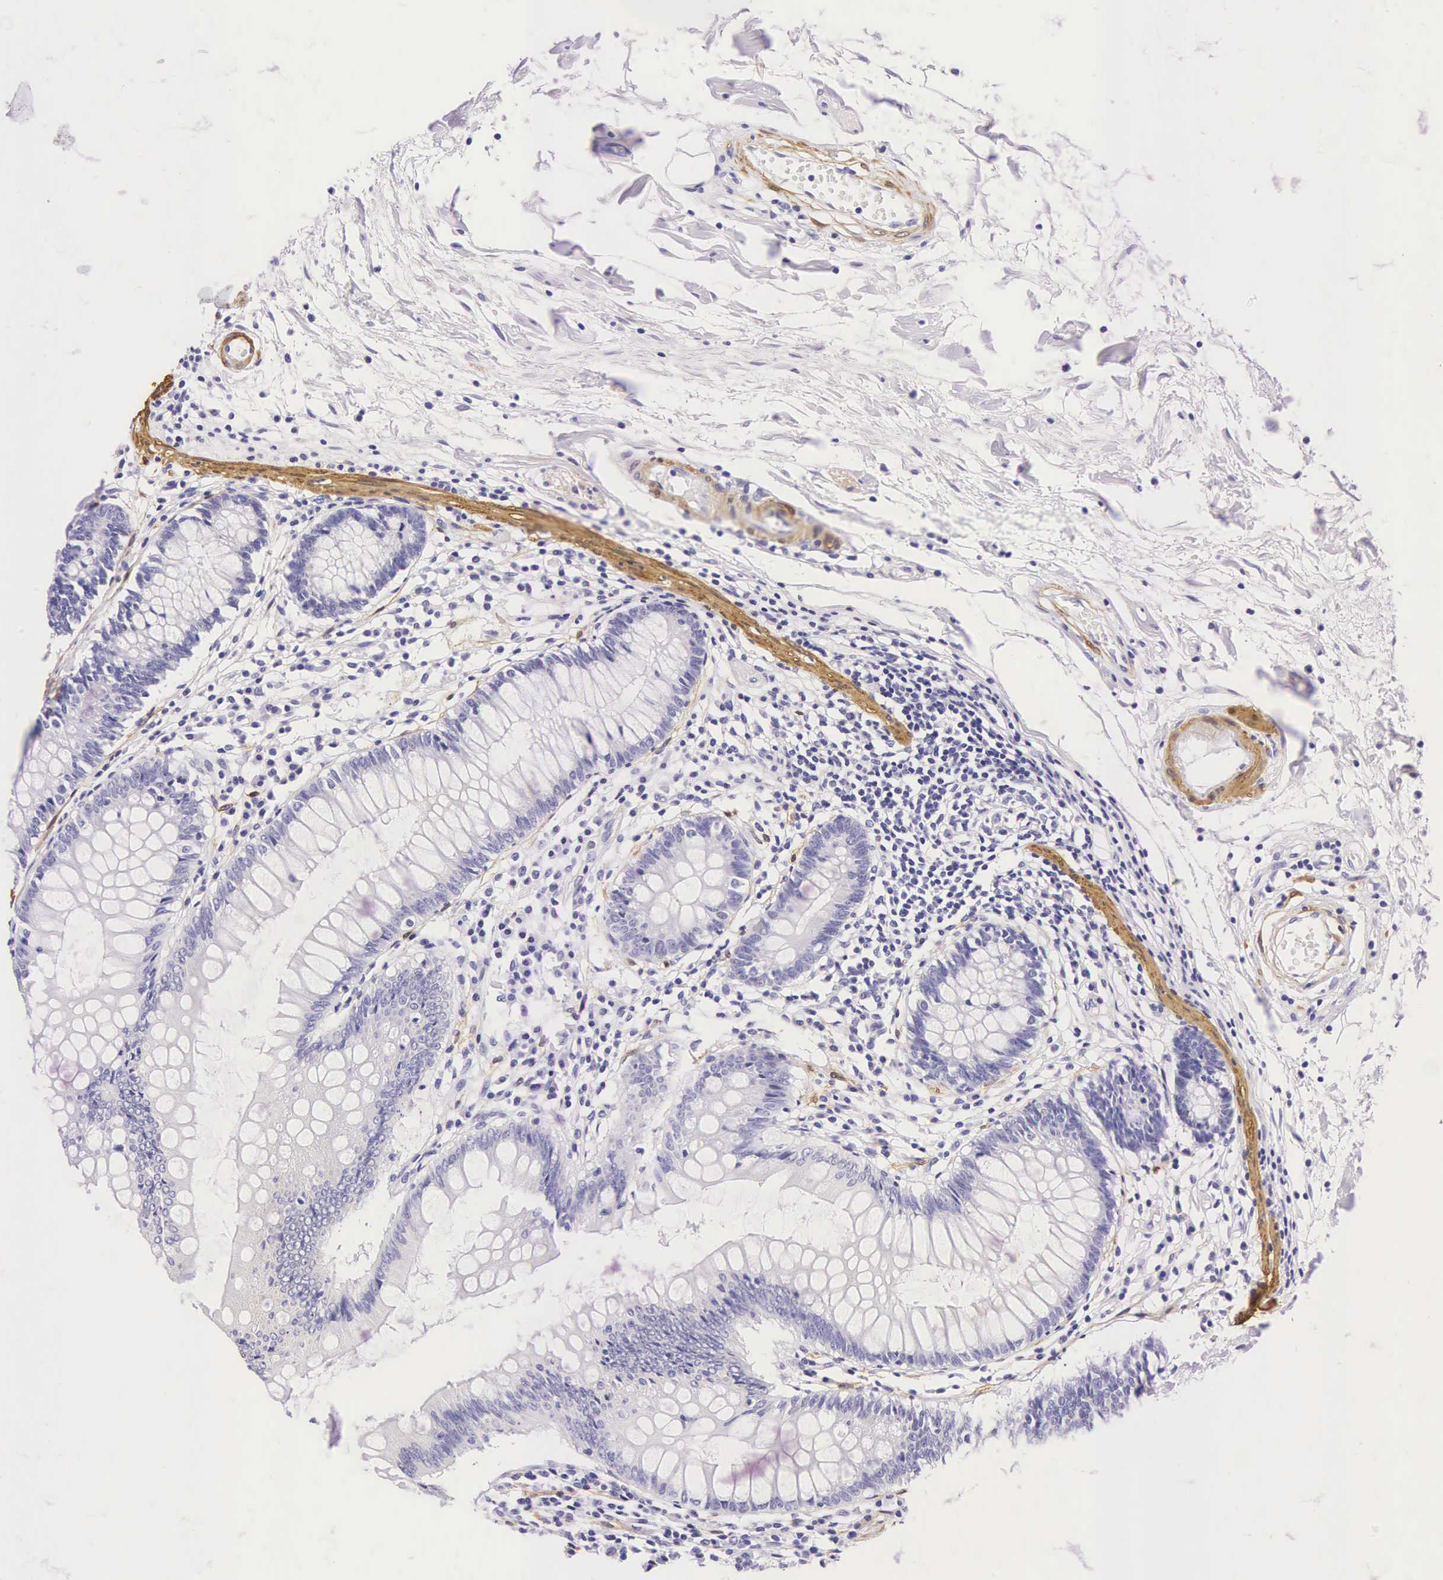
{"staining": {"intensity": "moderate", "quantity": ">75%", "location": "cytoplasmic/membranous"}, "tissue": "colon", "cell_type": "Endothelial cells", "image_type": "normal", "snomed": [{"axis": "morphology", "description": "Normal tissue, NOS"}, {"axis": "topography", "description": "Colon"}], "caption": "Human colon stained for a protein (brown) shows moderate cytoplasmic/membranous positive staining in approximately >75% of endothelial cells.", "gene": "CNN1", "patient": {"sex": "female", "age": 55}}